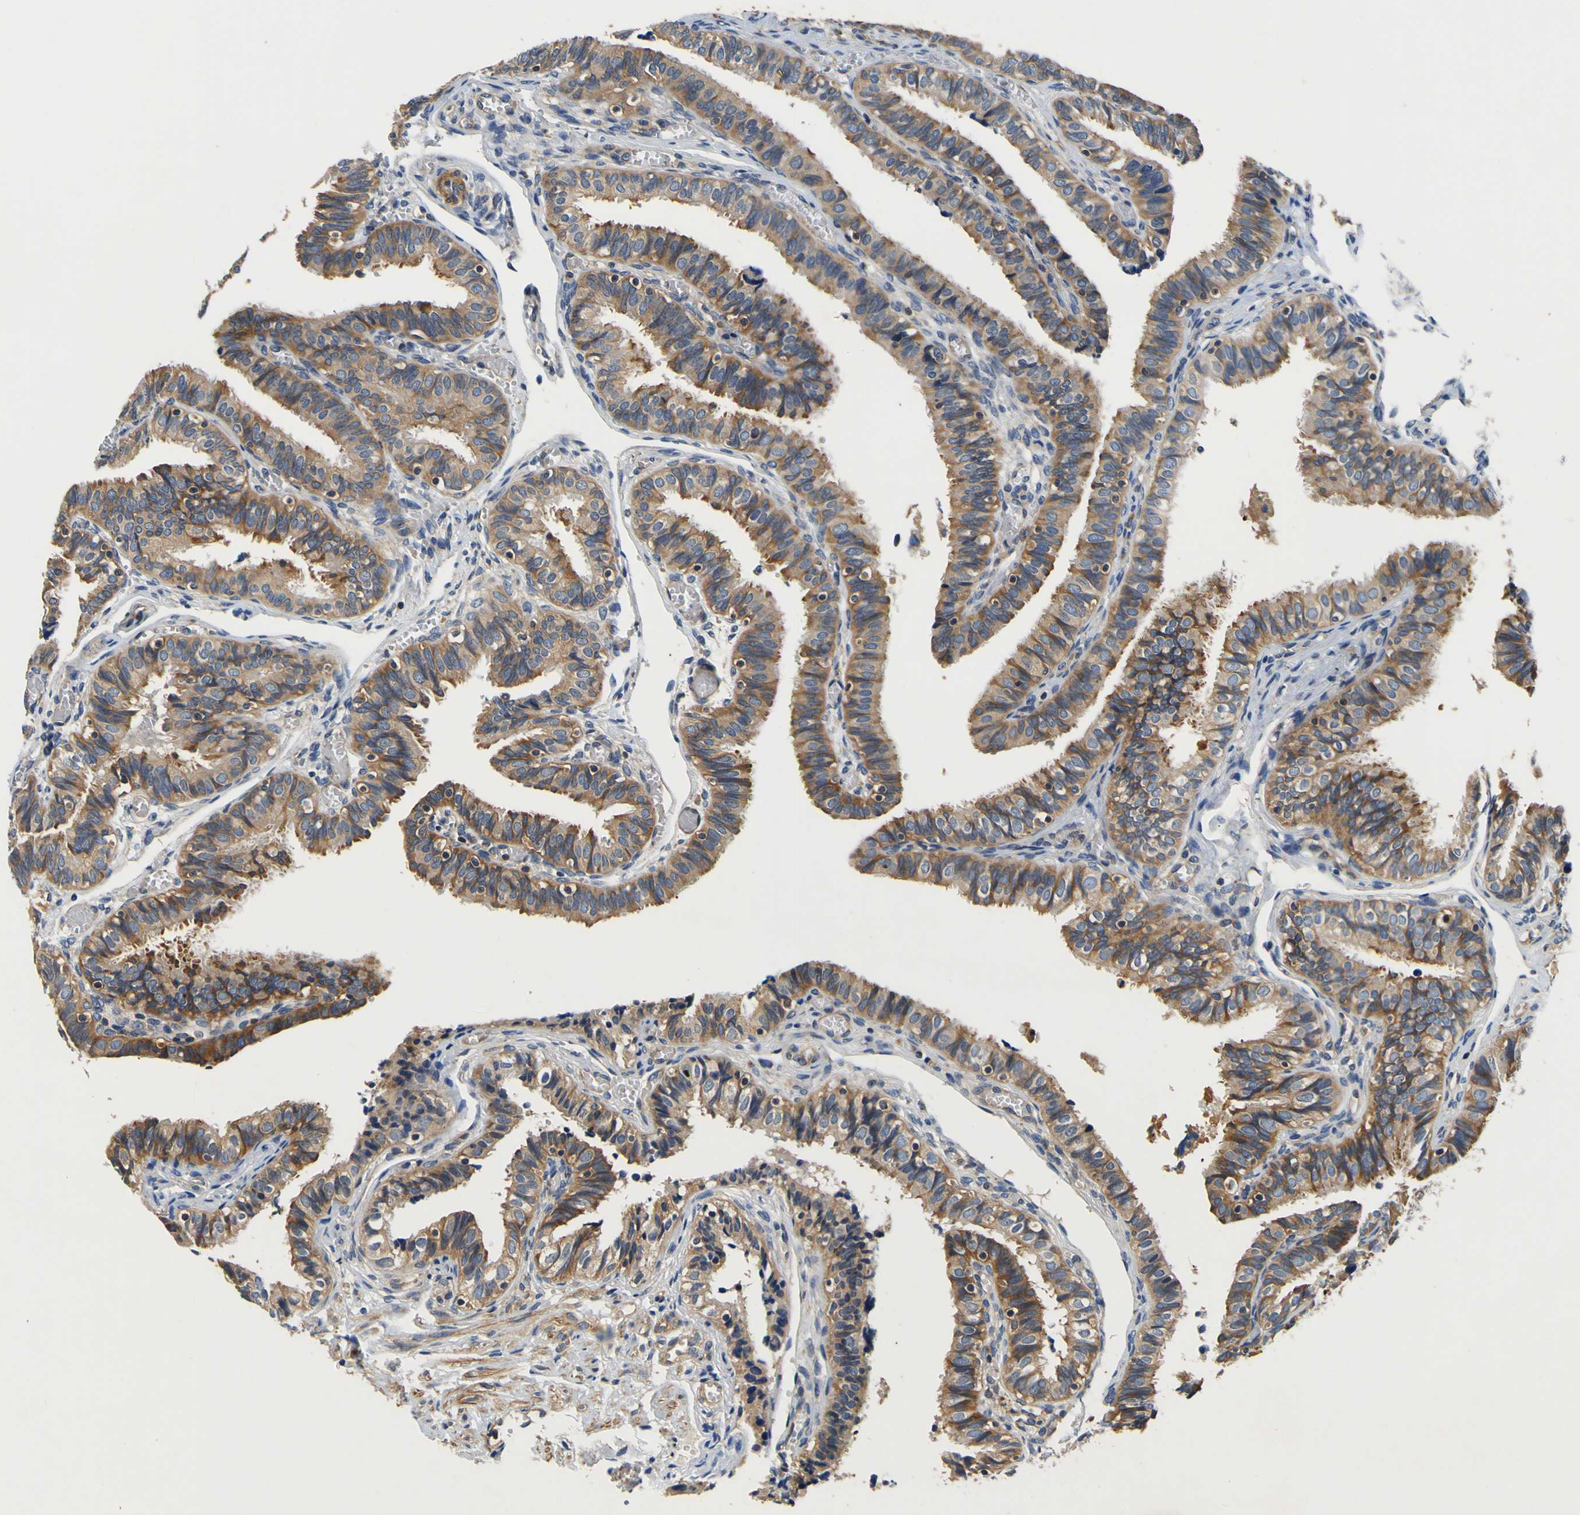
{"staining": {"intensity": "moderate", "quantity": ">75%", "location": "cytoplasmic/membranous"}, "tissue": "fallopian tube", "cell_type": "Glandular cells", "image_type": "normal", "snomed": [{"axis": "morphology", "description": "Normal tissue, NOS"}, {"axis": "topography", "description": "Fallopian tube"}], "caption": "Moderate cytoplasmic/membranous staining is seen in approximately >75% of glandular cells in normal fallopian tube.", "gene": "CNR2", "patient": {"sex": "female", "age": 46}}